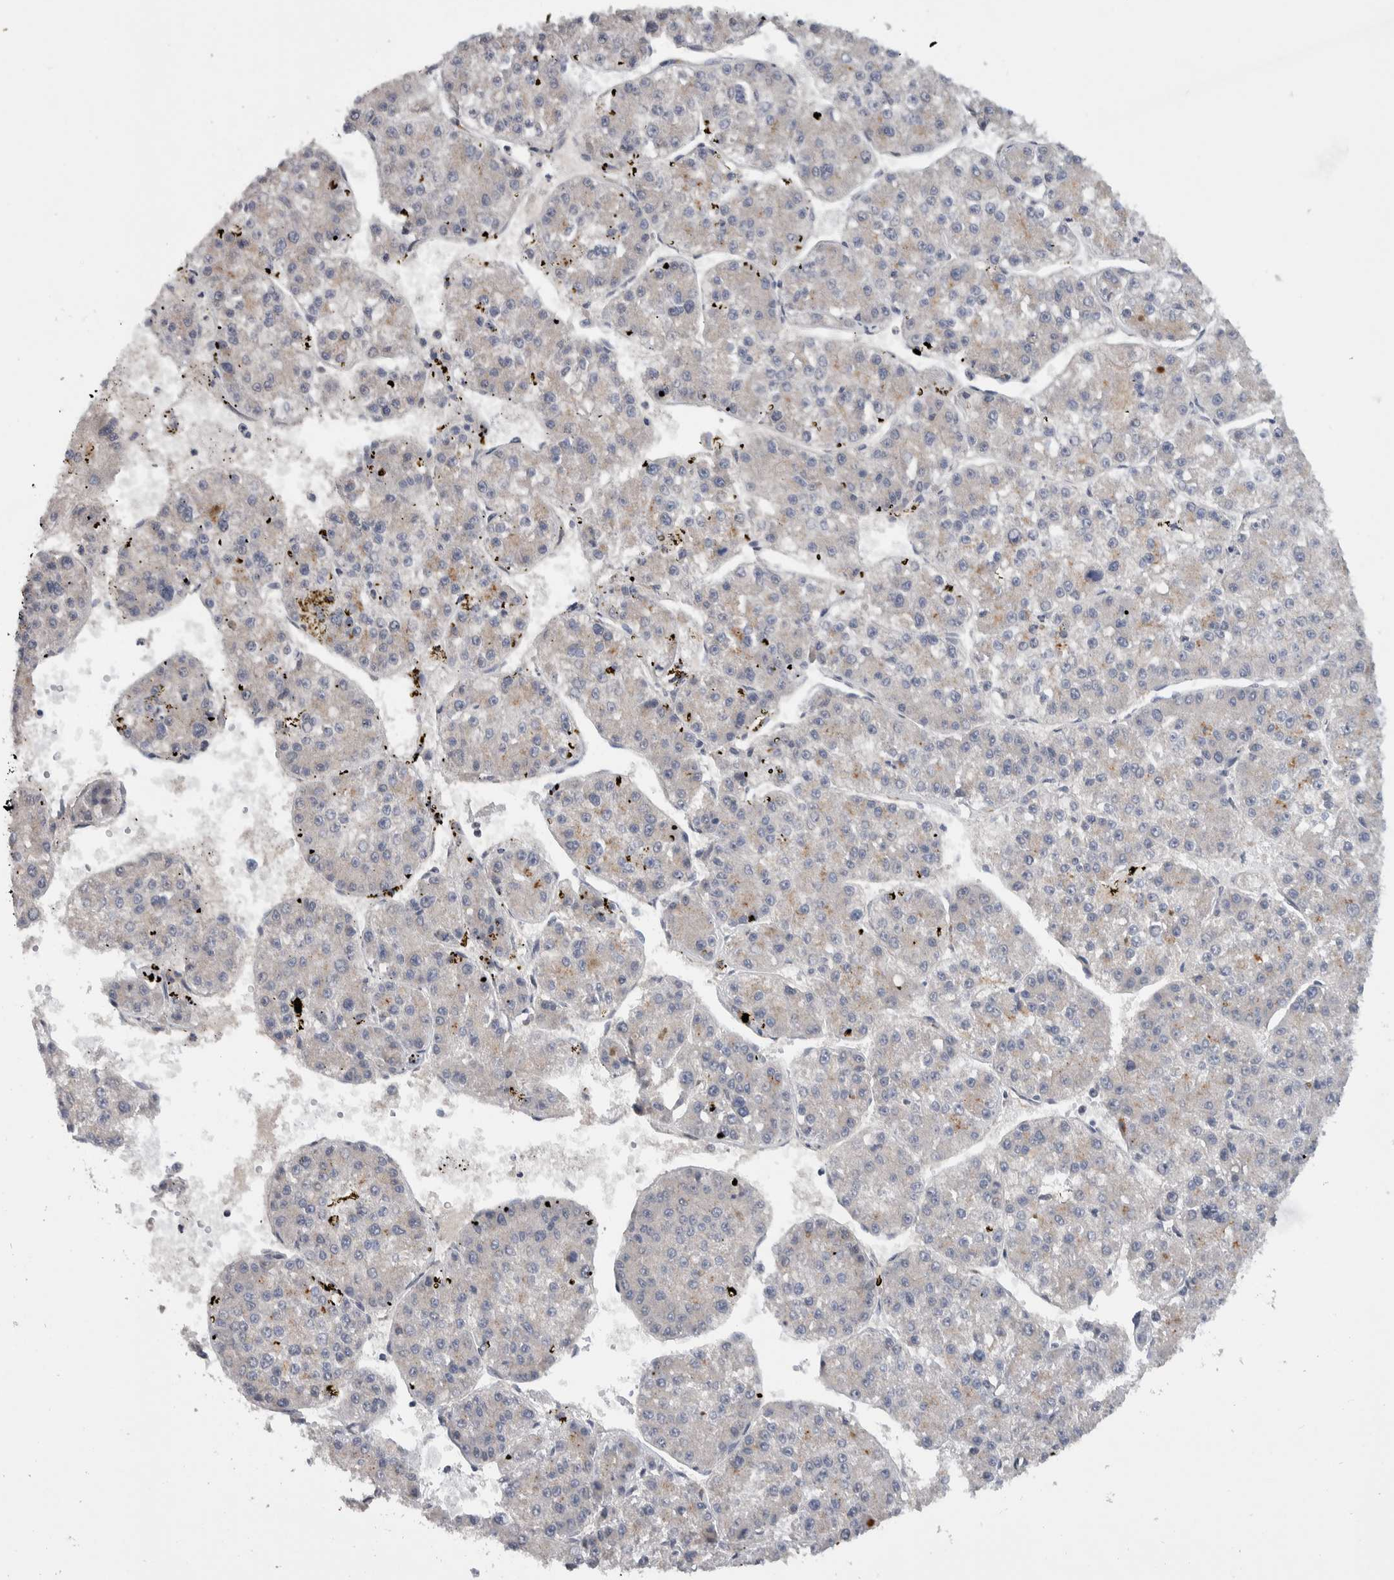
{"staining": {"intensity": "weak", "quantity": "25%-75%", "location": "cytoplasmic/membranous"}, "tissue": "liver cancer", "cell_type": "Tumor cells", "image_type": "cancer", "snomed": [{"axis": "morphology", "description": "Carcinoma, Hepatocellular, NOS"}, {"axis": "topography", "description": "Liver"}], "caption": "This image reveals IHC staining of liver hepatocellular carcinoma, with low weak cytoplasmic/membranous expression in approximately 25%-75% of tumor cells.", "gene": "FAM83G", "patient": {"sex": "female", "age": 73}}